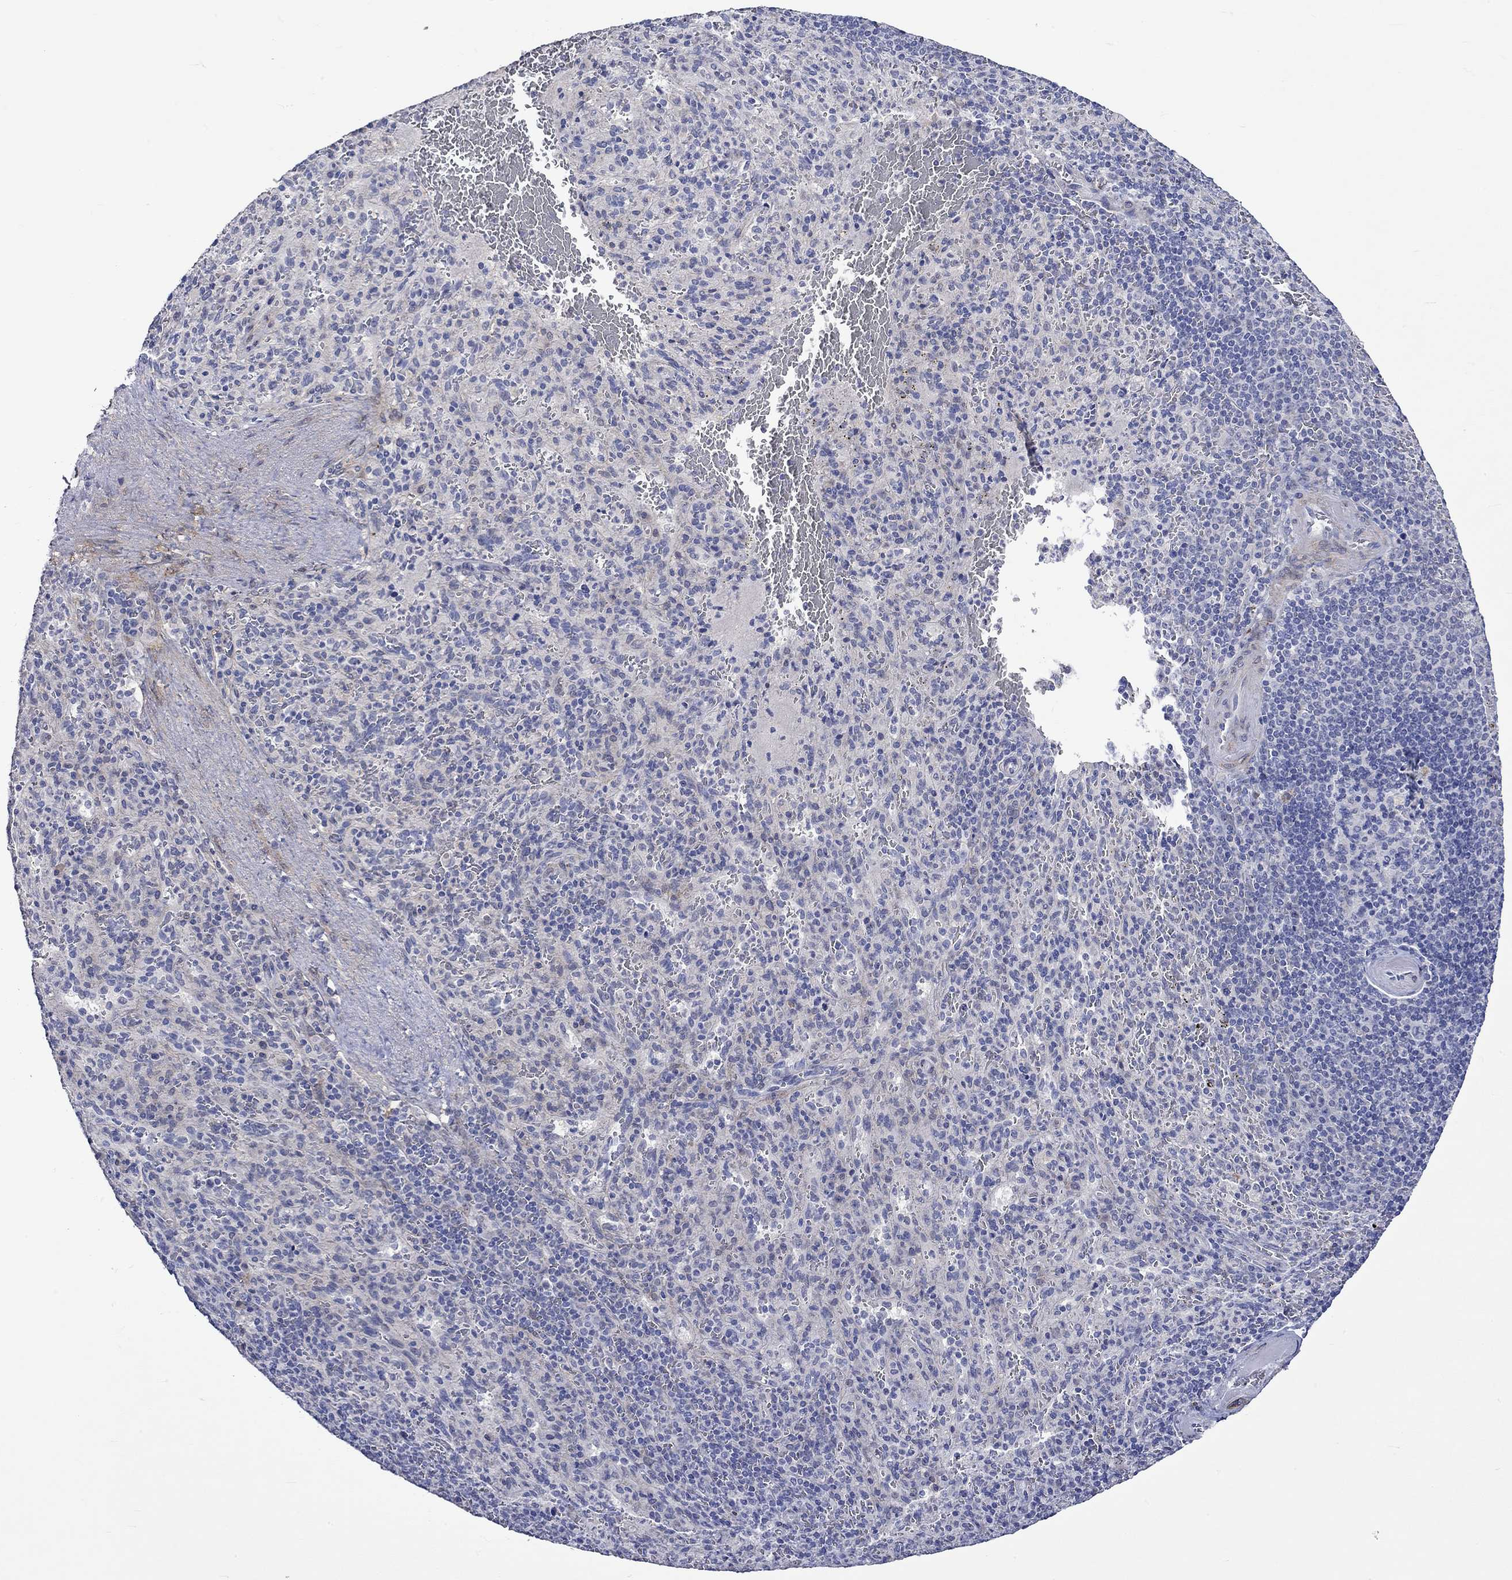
{"staining": {"intensity": "negative", "quantity": "none", "location": "none"}, "tissue": "spleen", "cell_type": "Cells in red pulp", "image_type": "normal", "snomed": [{"axis": "morphology", "description": "Normal tissue, NOS"}, {"axis": "topography", "description": "Spleen"}], "caption": "Histopathology image shows no significant protein positivity in cells in red pulp of normal spleen. (DAB immunohistochemistry (IHC) with hematoxylin counter stain).", "gene": "CRYAB", "patient": {"sex": "male", "age": 57}}